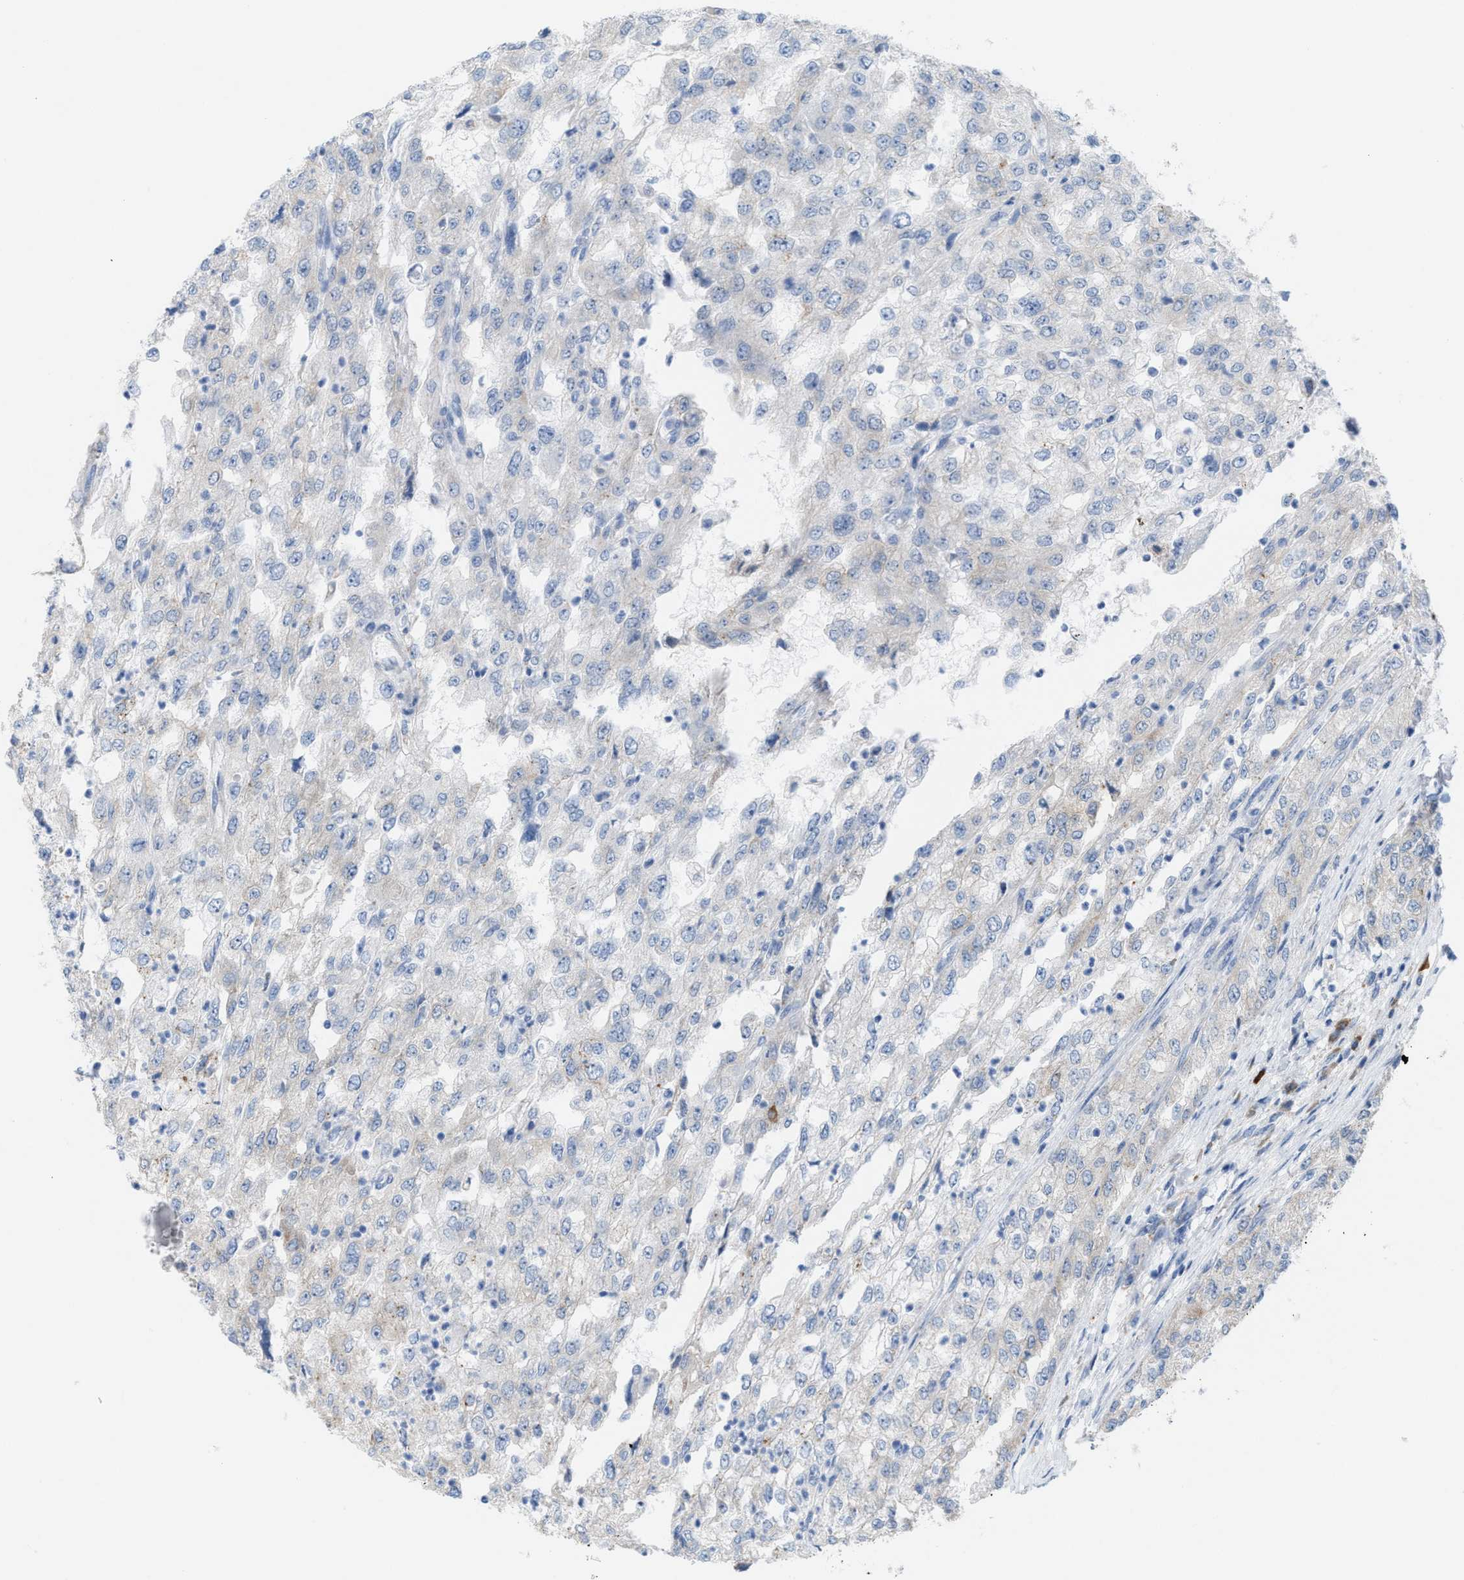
{"staining": {"intensity": "negative", "quantity": "none", "location": "none"}, "tissue": "renal cancer", "cell_type": "Tumor cells", "image_type": "cancer", "snomed": [{"axis": "morphology", "description": "Adenocarcinoma, NOS"}, {"axis": "topography", "description": "Kidney"}], "caption": "Immunohistochemistry (IHC) histopathology image of renal cancer stained for a protein (brown), which reveals no positivity in tumor cells.", "gene": "KIFC3", "patient": {"sex": "female", "age": 54}}